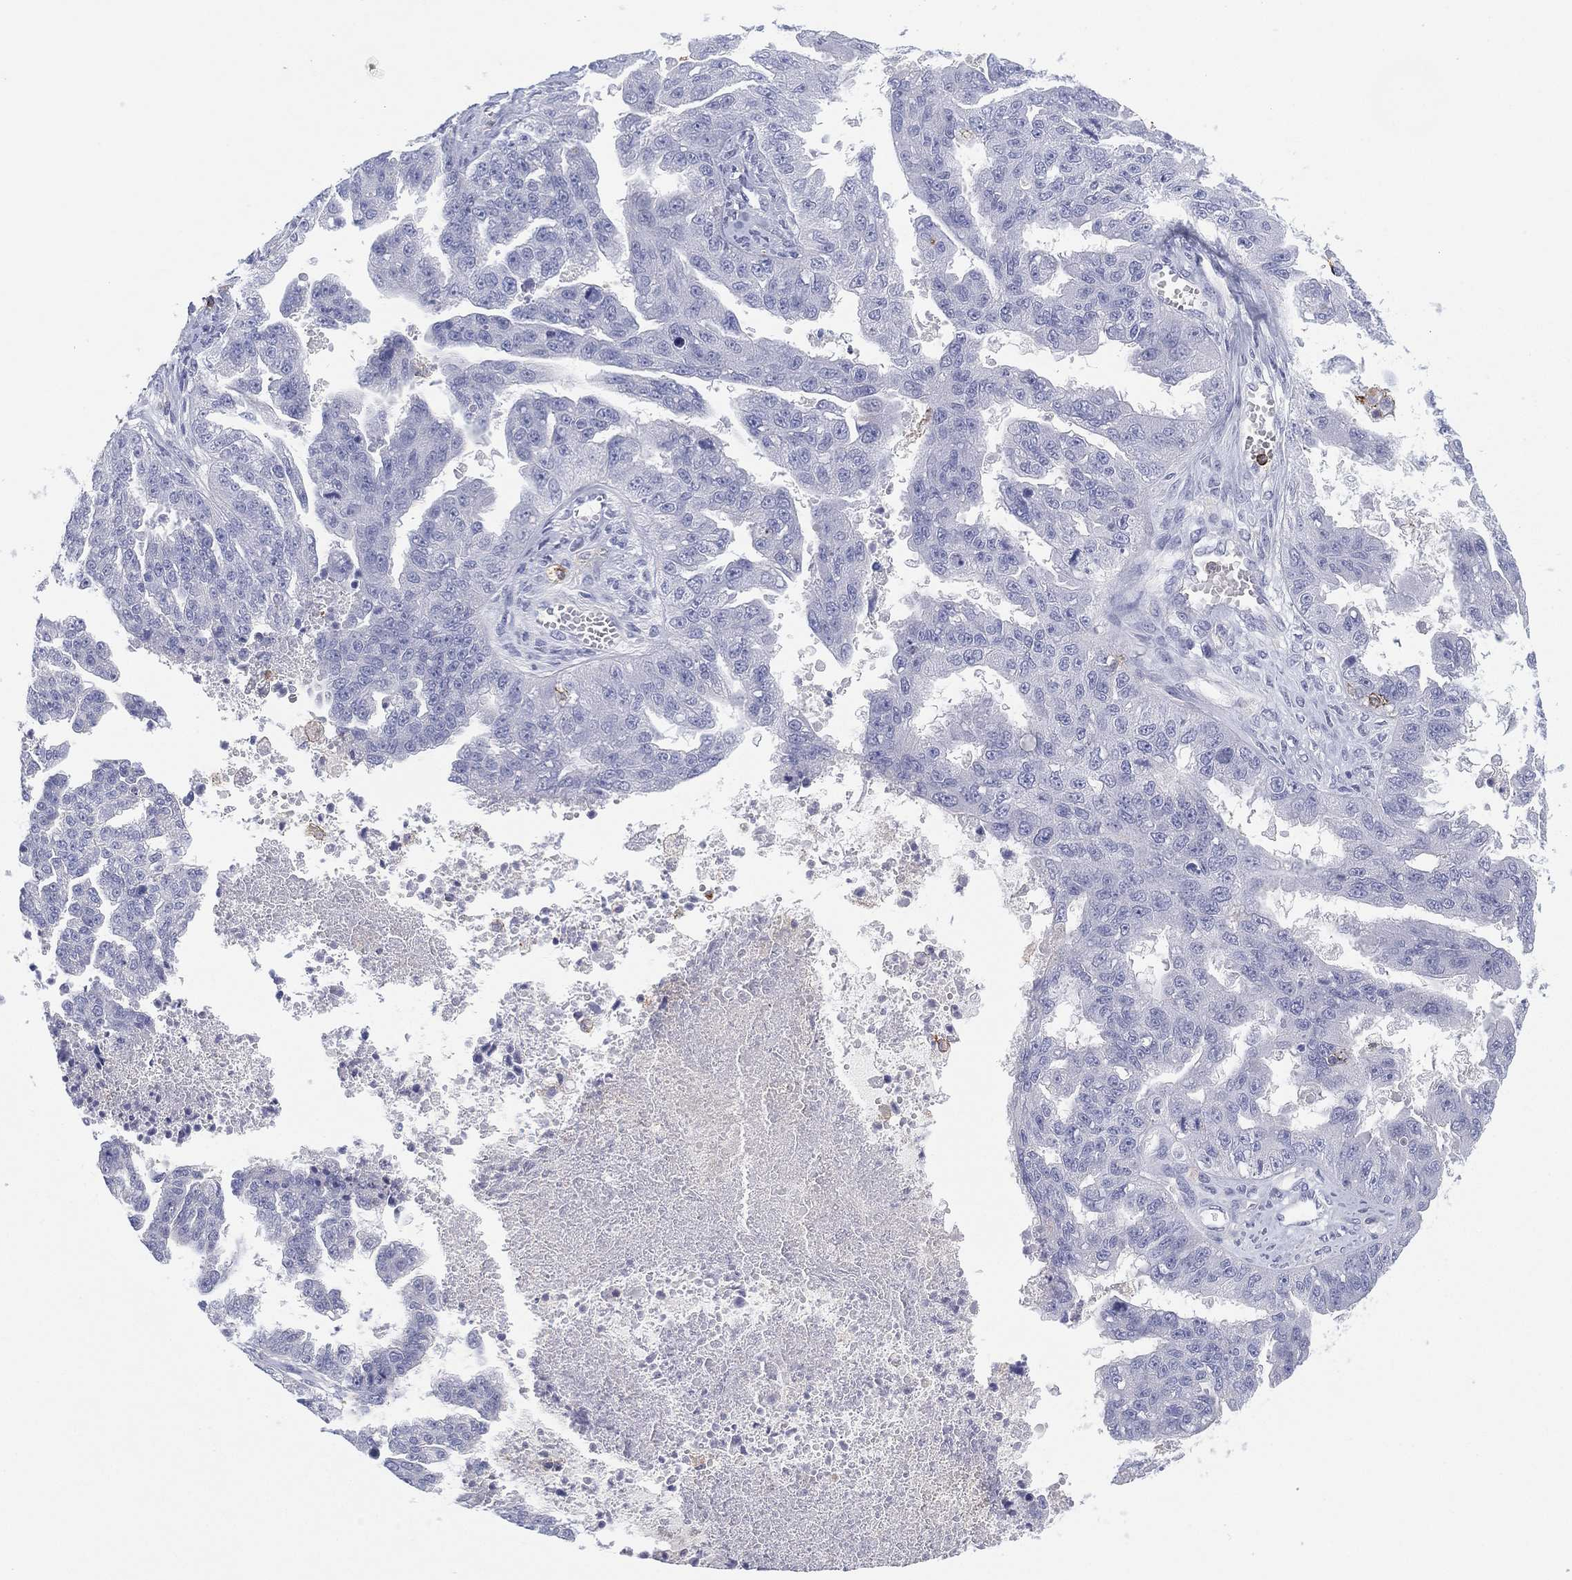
{"staining": {"intensity": "negative", "quantity": "none", "location": "none"}, "tissue": "ovarian cancer", "cell_type": "Tumor cells", "image_type": "cancer", "snomed": [{"axis": "morphology", "description": "Cystadenocarcinoma, serous, NOS"}, {"axis": "topography", "description": "Ovary"}], "caption": "An IHC image of ovarian cancer is shown. There is no staining in tumor cells of ovarian cancer.", "gene": "SELPLG", "patient": {"sex": "female", "age": 58}}